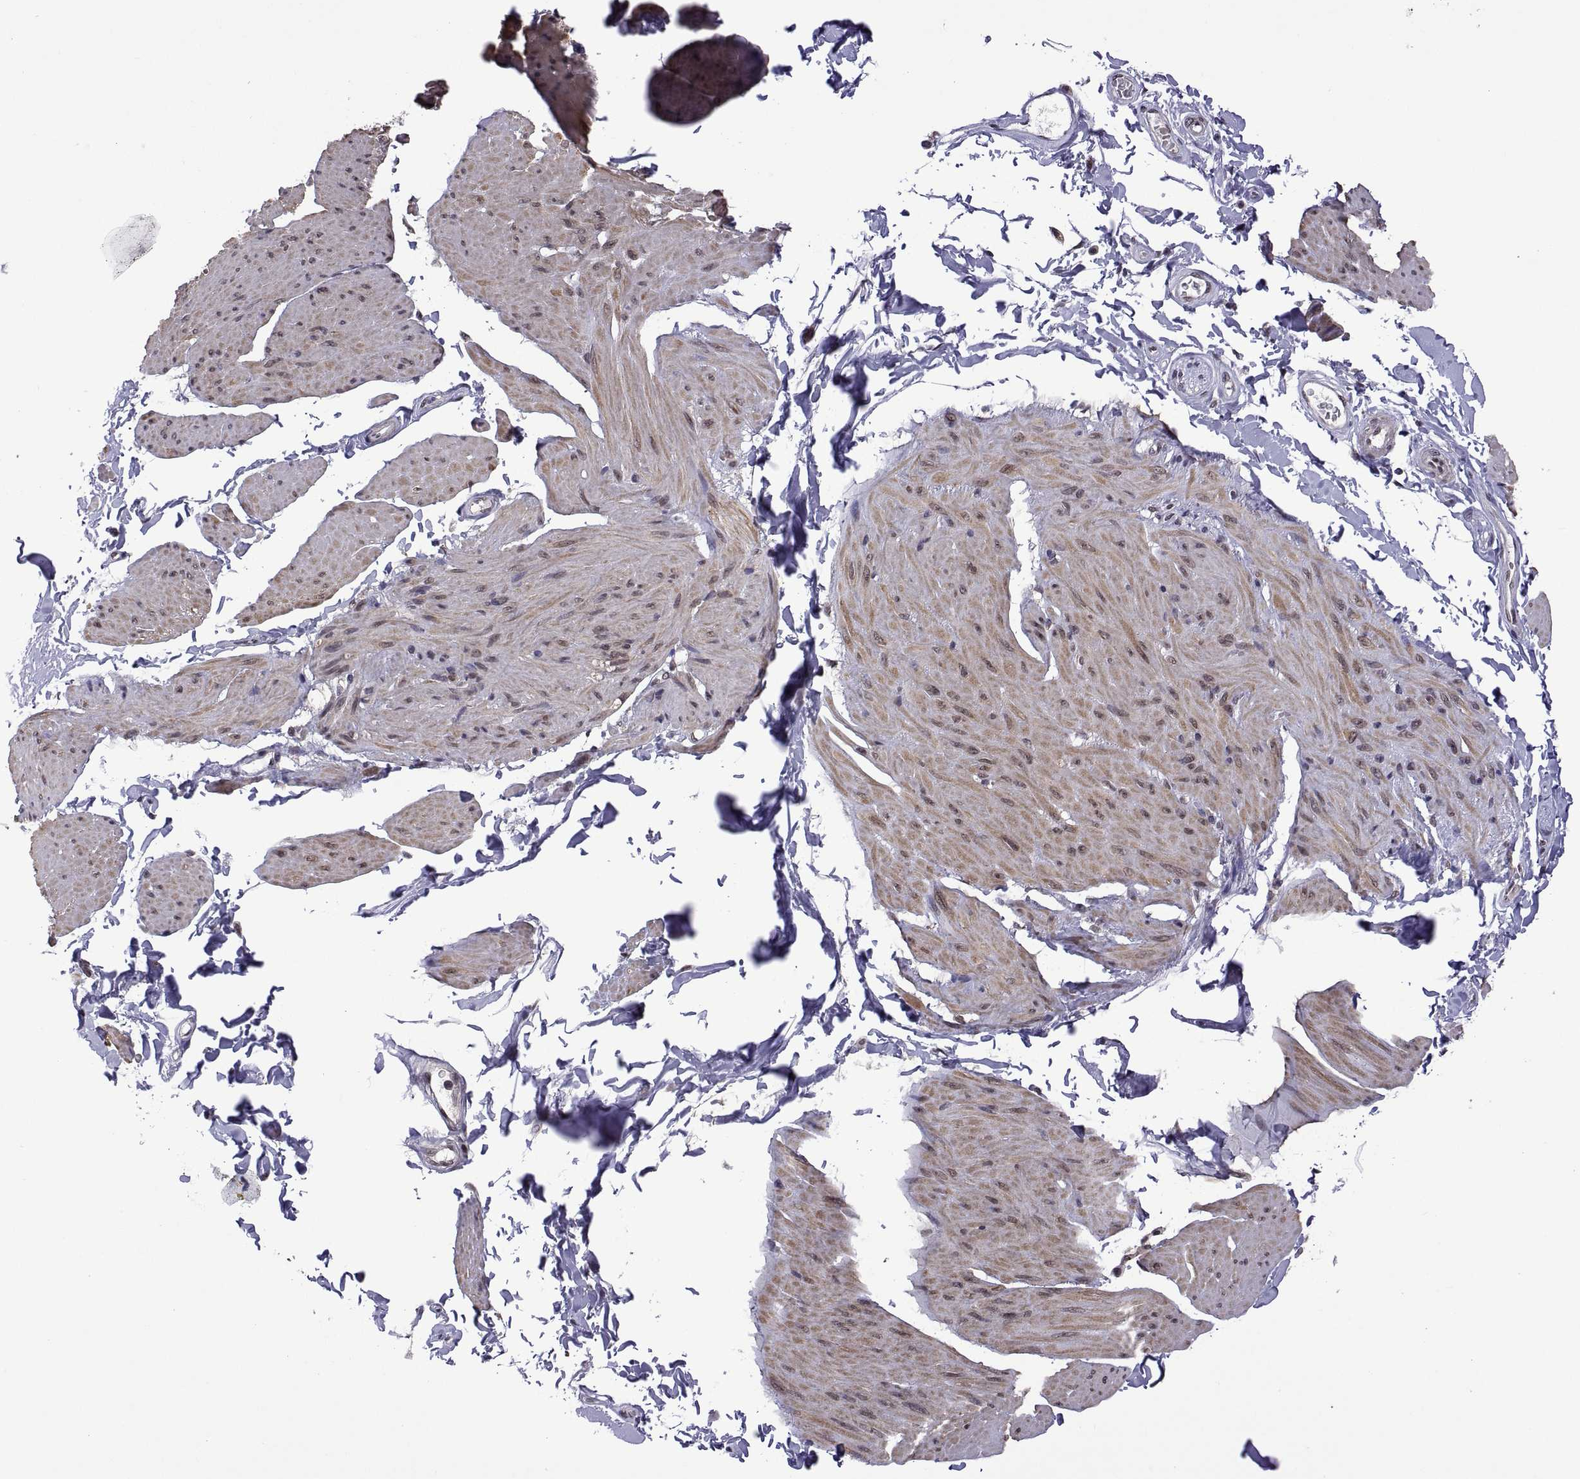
{"staining": {"intensity": "weak", "quantity": "25%-75%", "location": "nuclear"}, "tissue": "smooth muscle", "cell_type": "Smooth muscle cells", "image_type": "normal", "snomed": [{"axis": "morphology", "description": "Normal tissue, NOS"}, {"axis": "topography", "description": "Adipose tissue"}, {"axis": "topography", "description": "Smooth muscle"}, {"axis": "topography", "description": "Peripheral nerve tissue"}], "caption": "Weak nuclear staining for a protein is identified in about 25%-75% of smooth muscle cells of normal smooth muscle using immunohistochemistry (IHC).", "gene": "NR4A1", "patient": {"sex": "male", "age": 83}}